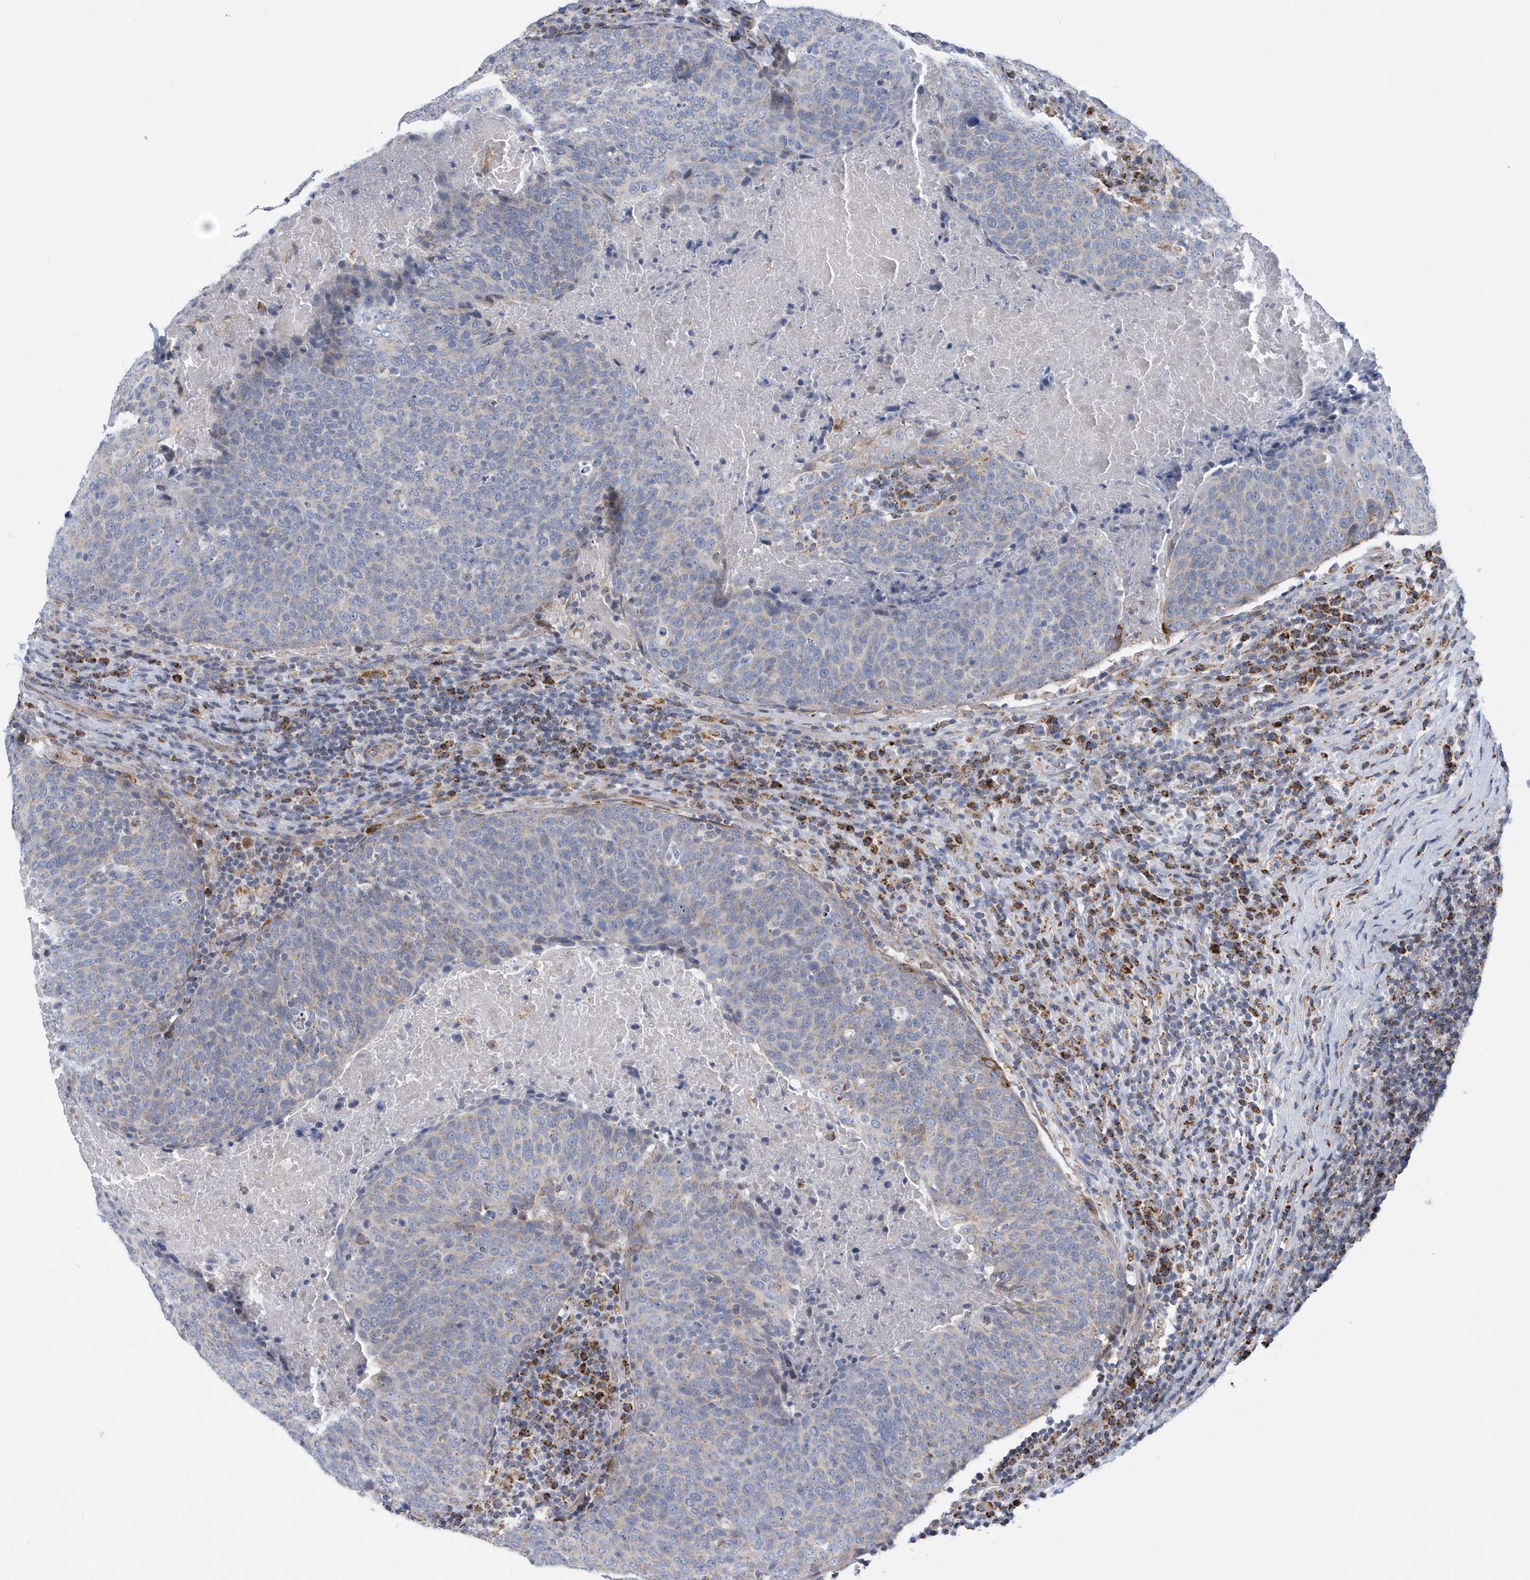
{"staining": {"intensity": "negative", "quantity": "none", "location": "none"}, "tissue": "head and neck cancer", "cell_type": "Tumor cells", "image_type": "cancer", "snomed": [{"axis": "morphology", "description": "Squamous cell carcinoma, NOS"}, {"axis": "morphology", "description": "Squamous cell carcinoma, metastatic, NOS"}, {"axis": "topography", "description": "Lymph node"}, {"axis": "topography", "description": "Head-Neck"}], "caption": "Human head and neck cancer (metastatic squamous cell carcinoma) stained for a protein using immunohistochemistry (IHC) exhibits no expression in tumor cells.", "gene": "VWA5B2", "patient": {"sex": "male", "age": 62}}